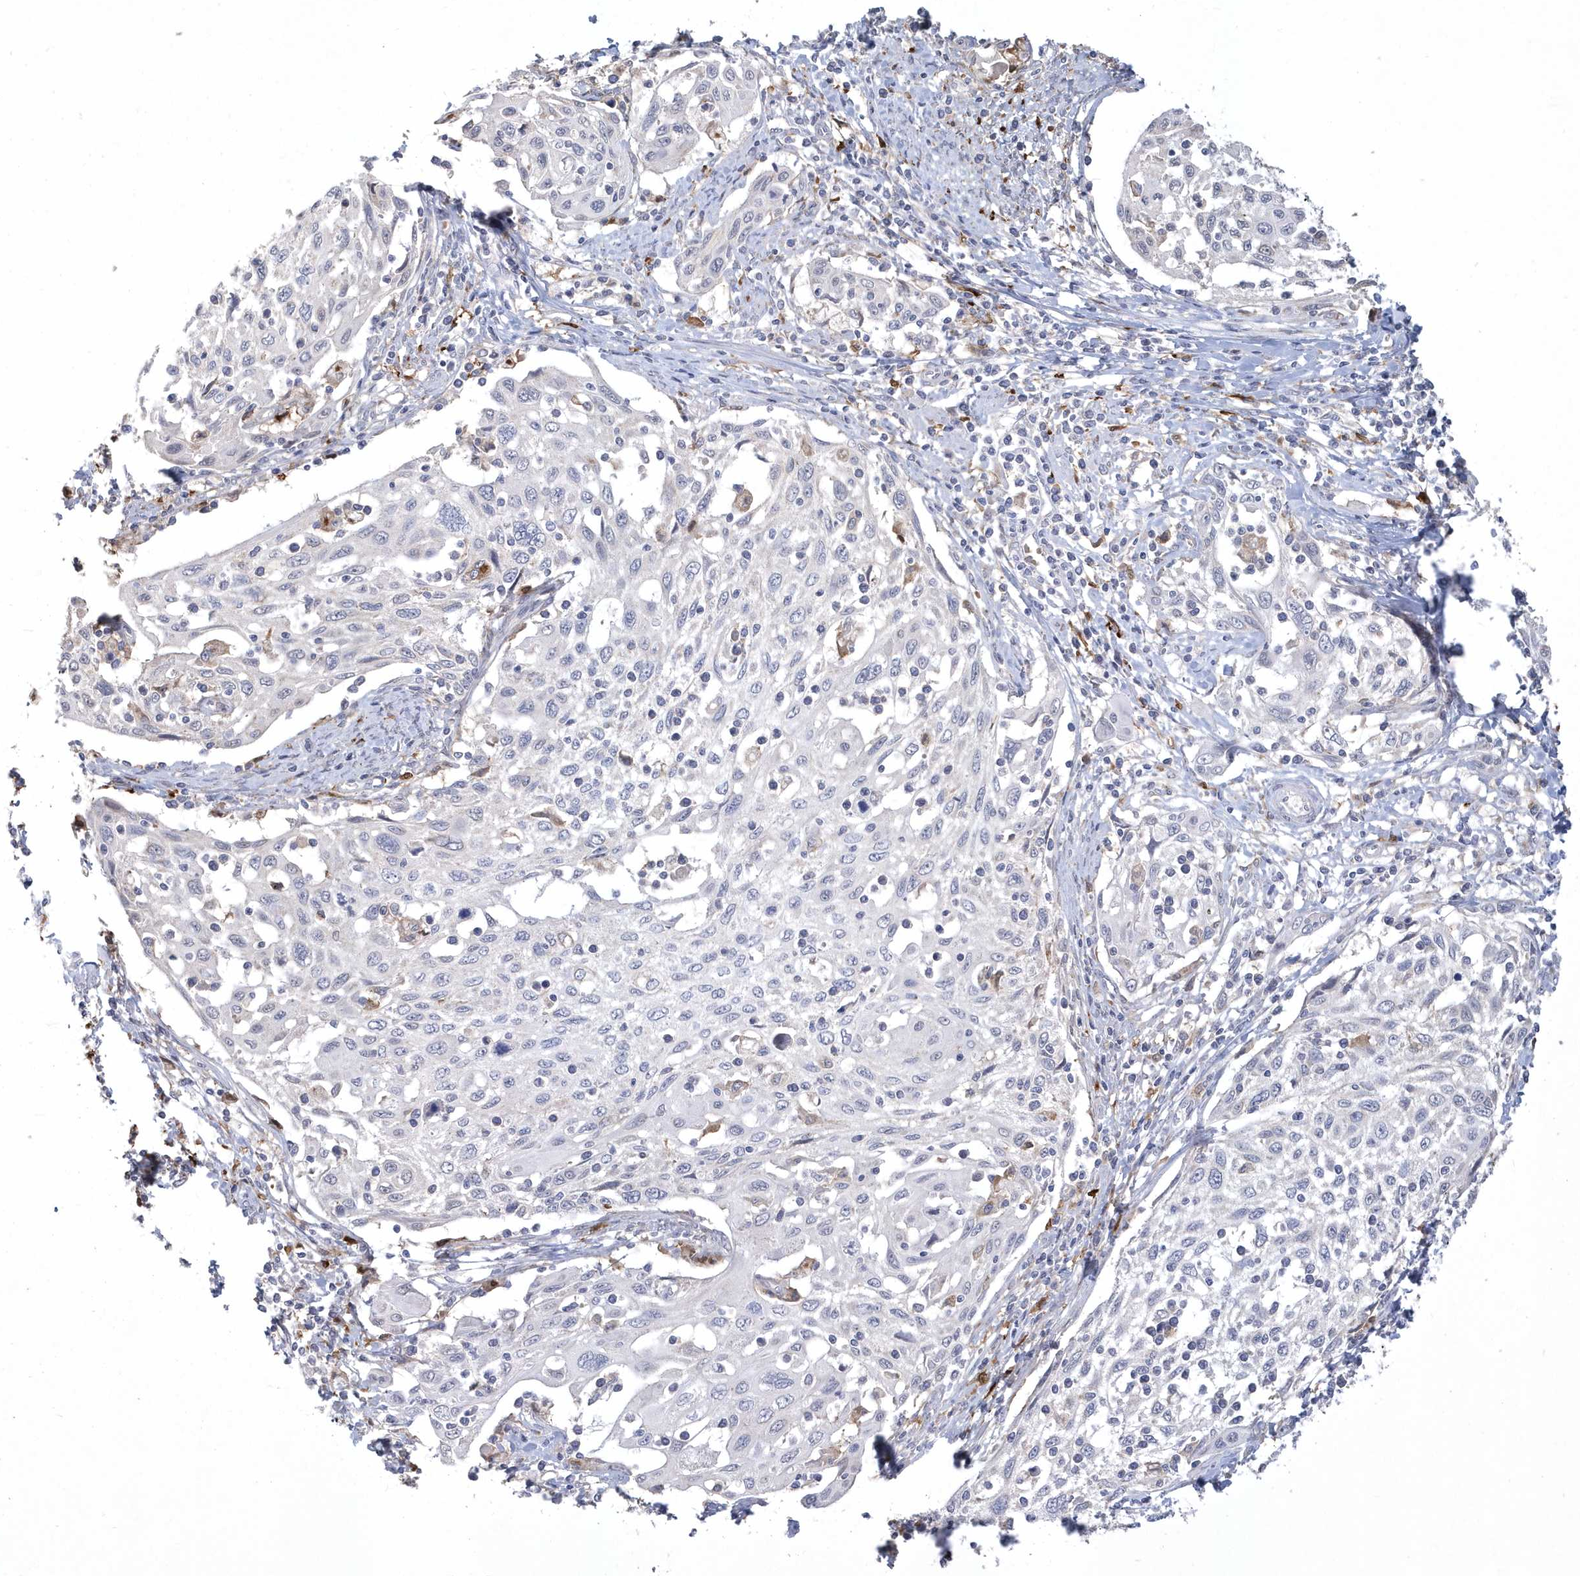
{"staining": {"intensity": "negative", "quantity": "none", "location": "none"}, "tissue": "cervical cancer", "cell_type": "Tumor cells", "image_type": "cancer", "snomed": [{"axis": "morphology", "description": "Squamous cell carcinoma, NOS"}, {"axis": "topography", "description": "Cervix"}], "caption": "A high-resolution micrograph shows immunohistochemistry (IHC) staining of squamous cell carcinoma (cervical), which shows no significant expression in tumor cells.", "gene": "TSPEAR", "patient": {"sex": "female", "age": 70}}